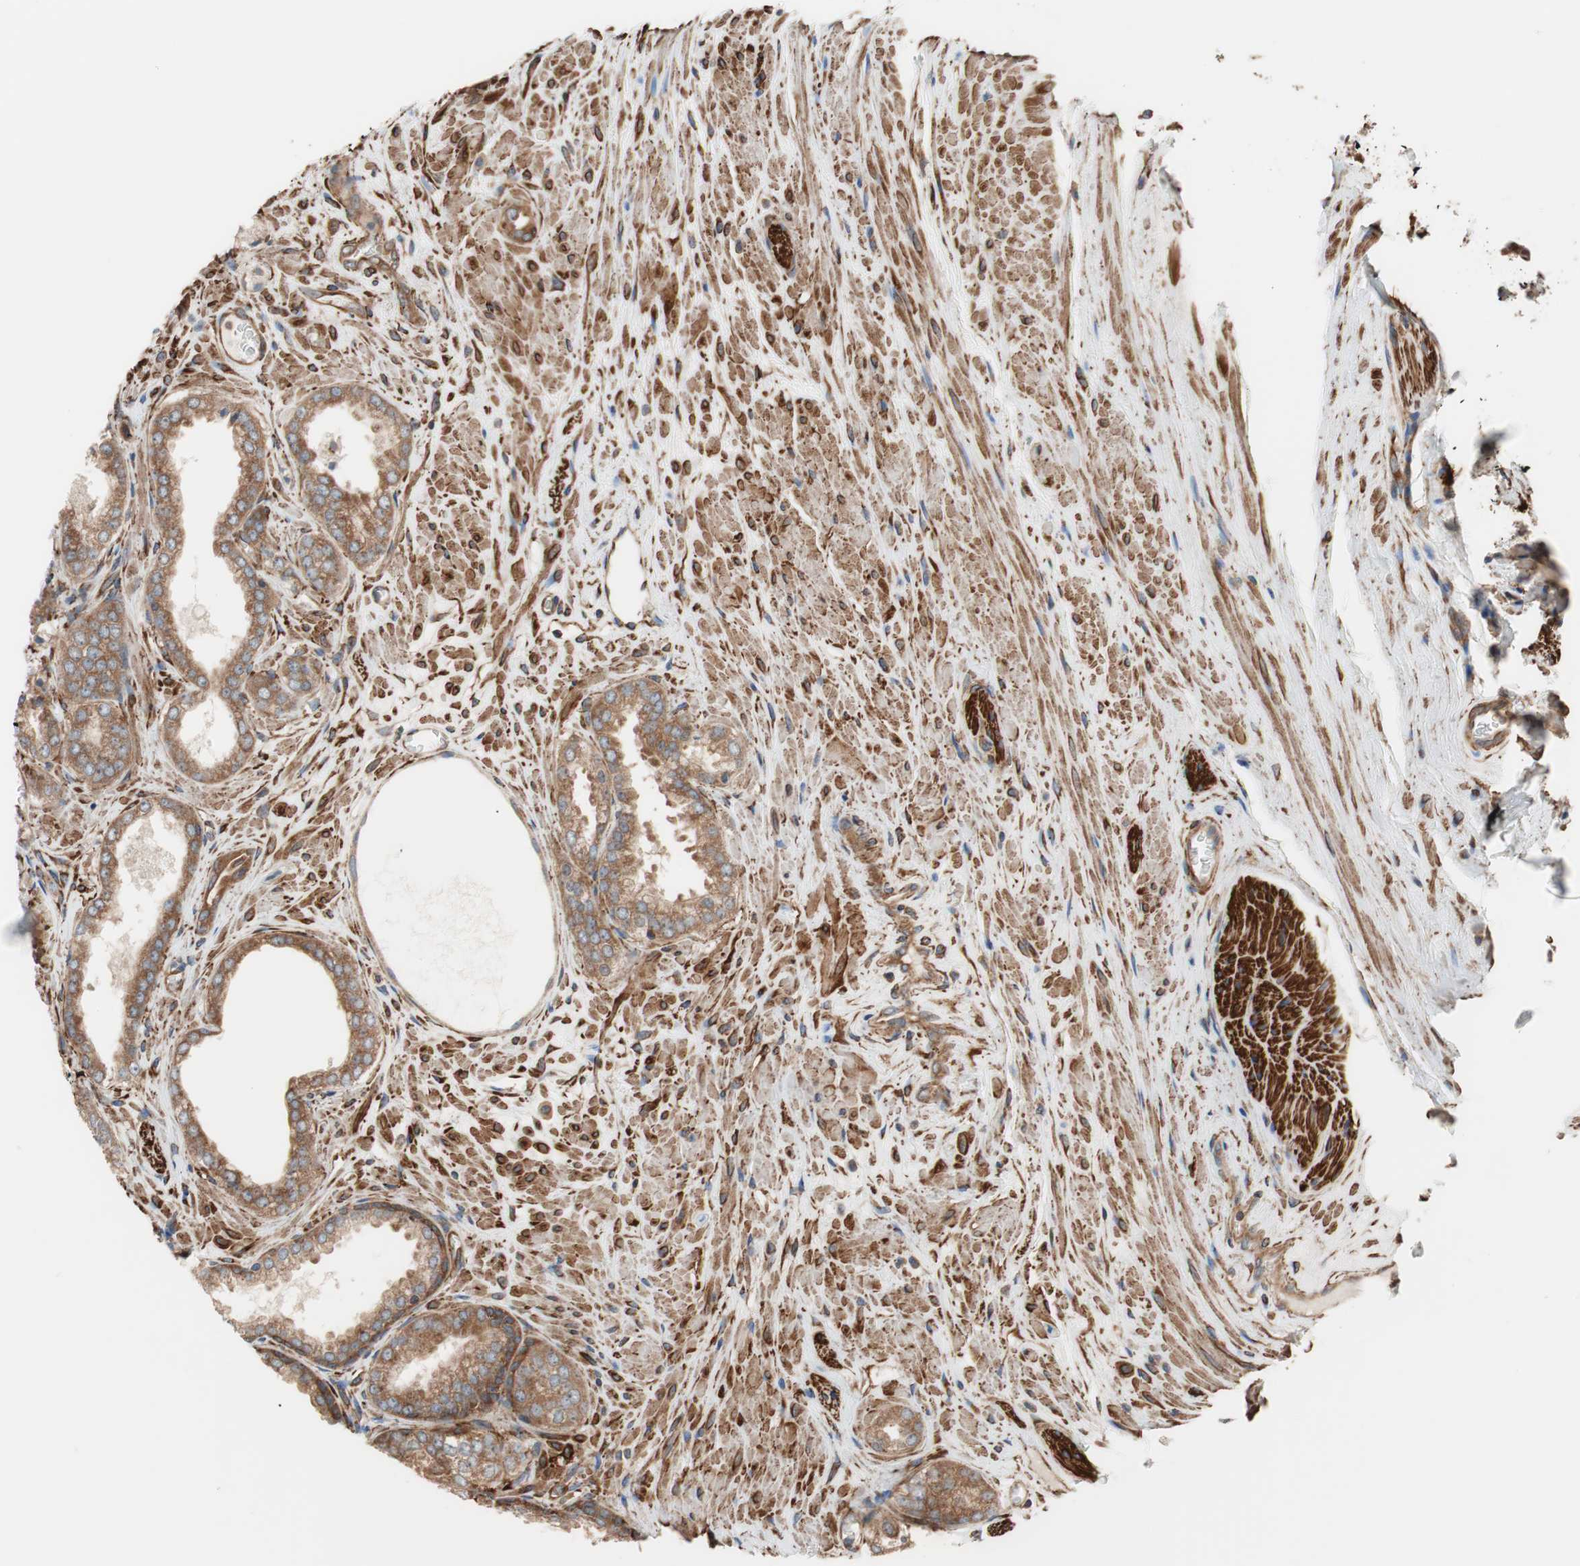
{"staining": {"intensity": "moderate", "quantity": ">75%", "location": "cytoplasmic/membranous"}, "tissue": "prostate cancer", "cell_type": "Tumor cells", "image_type": "cancer", "snomed": [{"axis": "morphology", "description": "Adenocarcinoma, Low grade"}, {"axis": "topography", "description": "Prostate"}], "caption": "Protein expression analysis of human prostate cancer reveals moderate cytoplasmic/membranous staining in approximately >75% of tumor cells.", "gene": "GPSM2", "patient": {"sex": "male", "age": 60}}